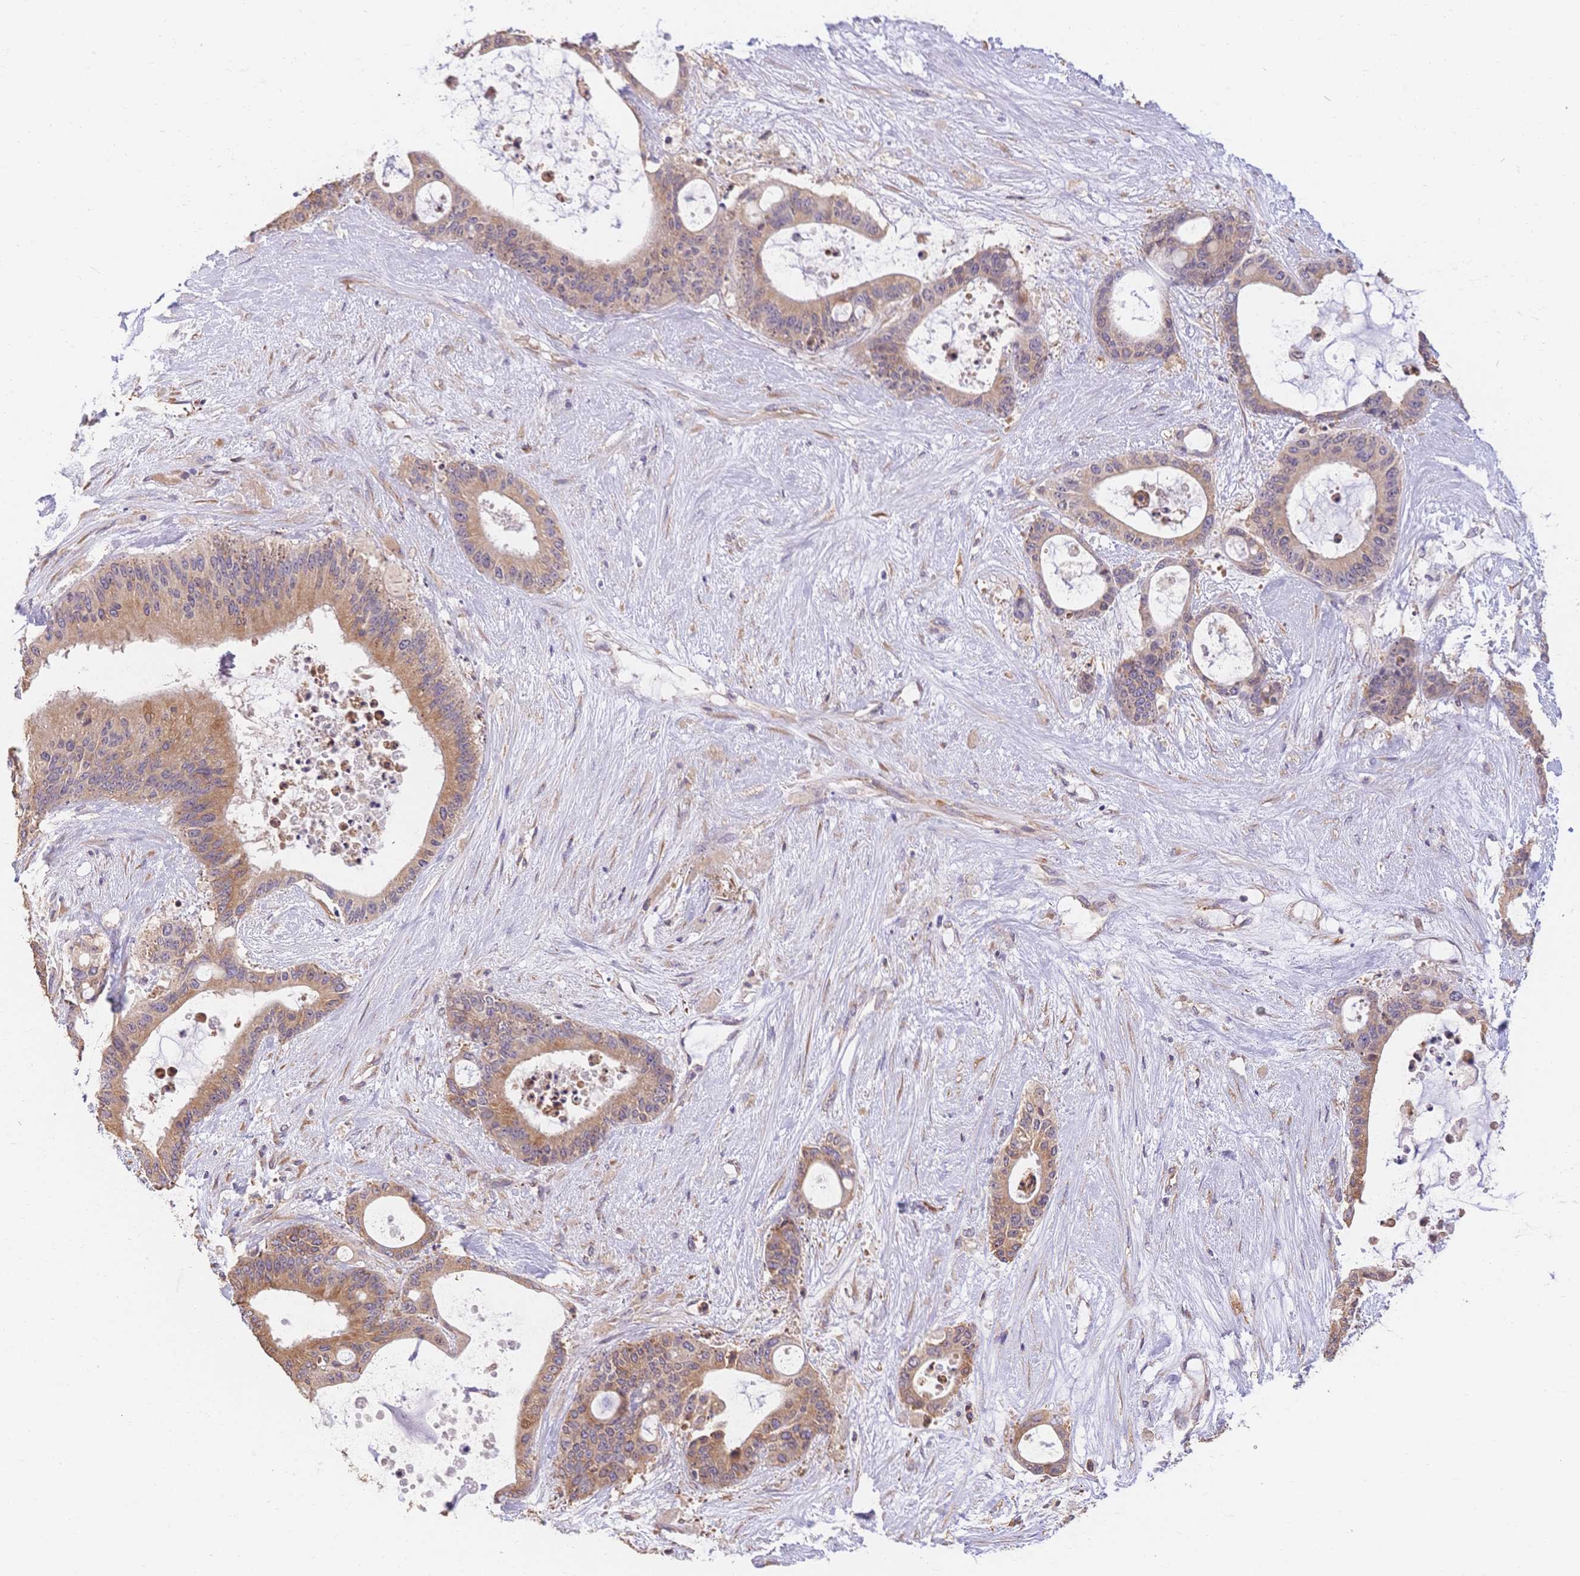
{"staining": {"intensity": "moderate", "quantity": ">75%", "location": "cytoplasmic/membranous"}, "tissue": "liver cancer", "cell_type": "Tumor cells", "image_type": "cancer", "snomed": [{"axis": "morphology", "description": "Normal tissue, NOS"}, {"axis": "morphology", "description": "Cholangiocarcinoma"}, {"axis": "topography", "description": "Liver"}, {"axis": "topography", "description": "Peripheral nerve tissue"}], "caption": "A photomicrograph of human liver cancer (cholangiocarcinoma) stained for a protein shows moderate cytoplasmic/membranous brown staining in tumor cells.", "gene": "HS3ST5", "patient": {"sex": "female", "age": 73}}